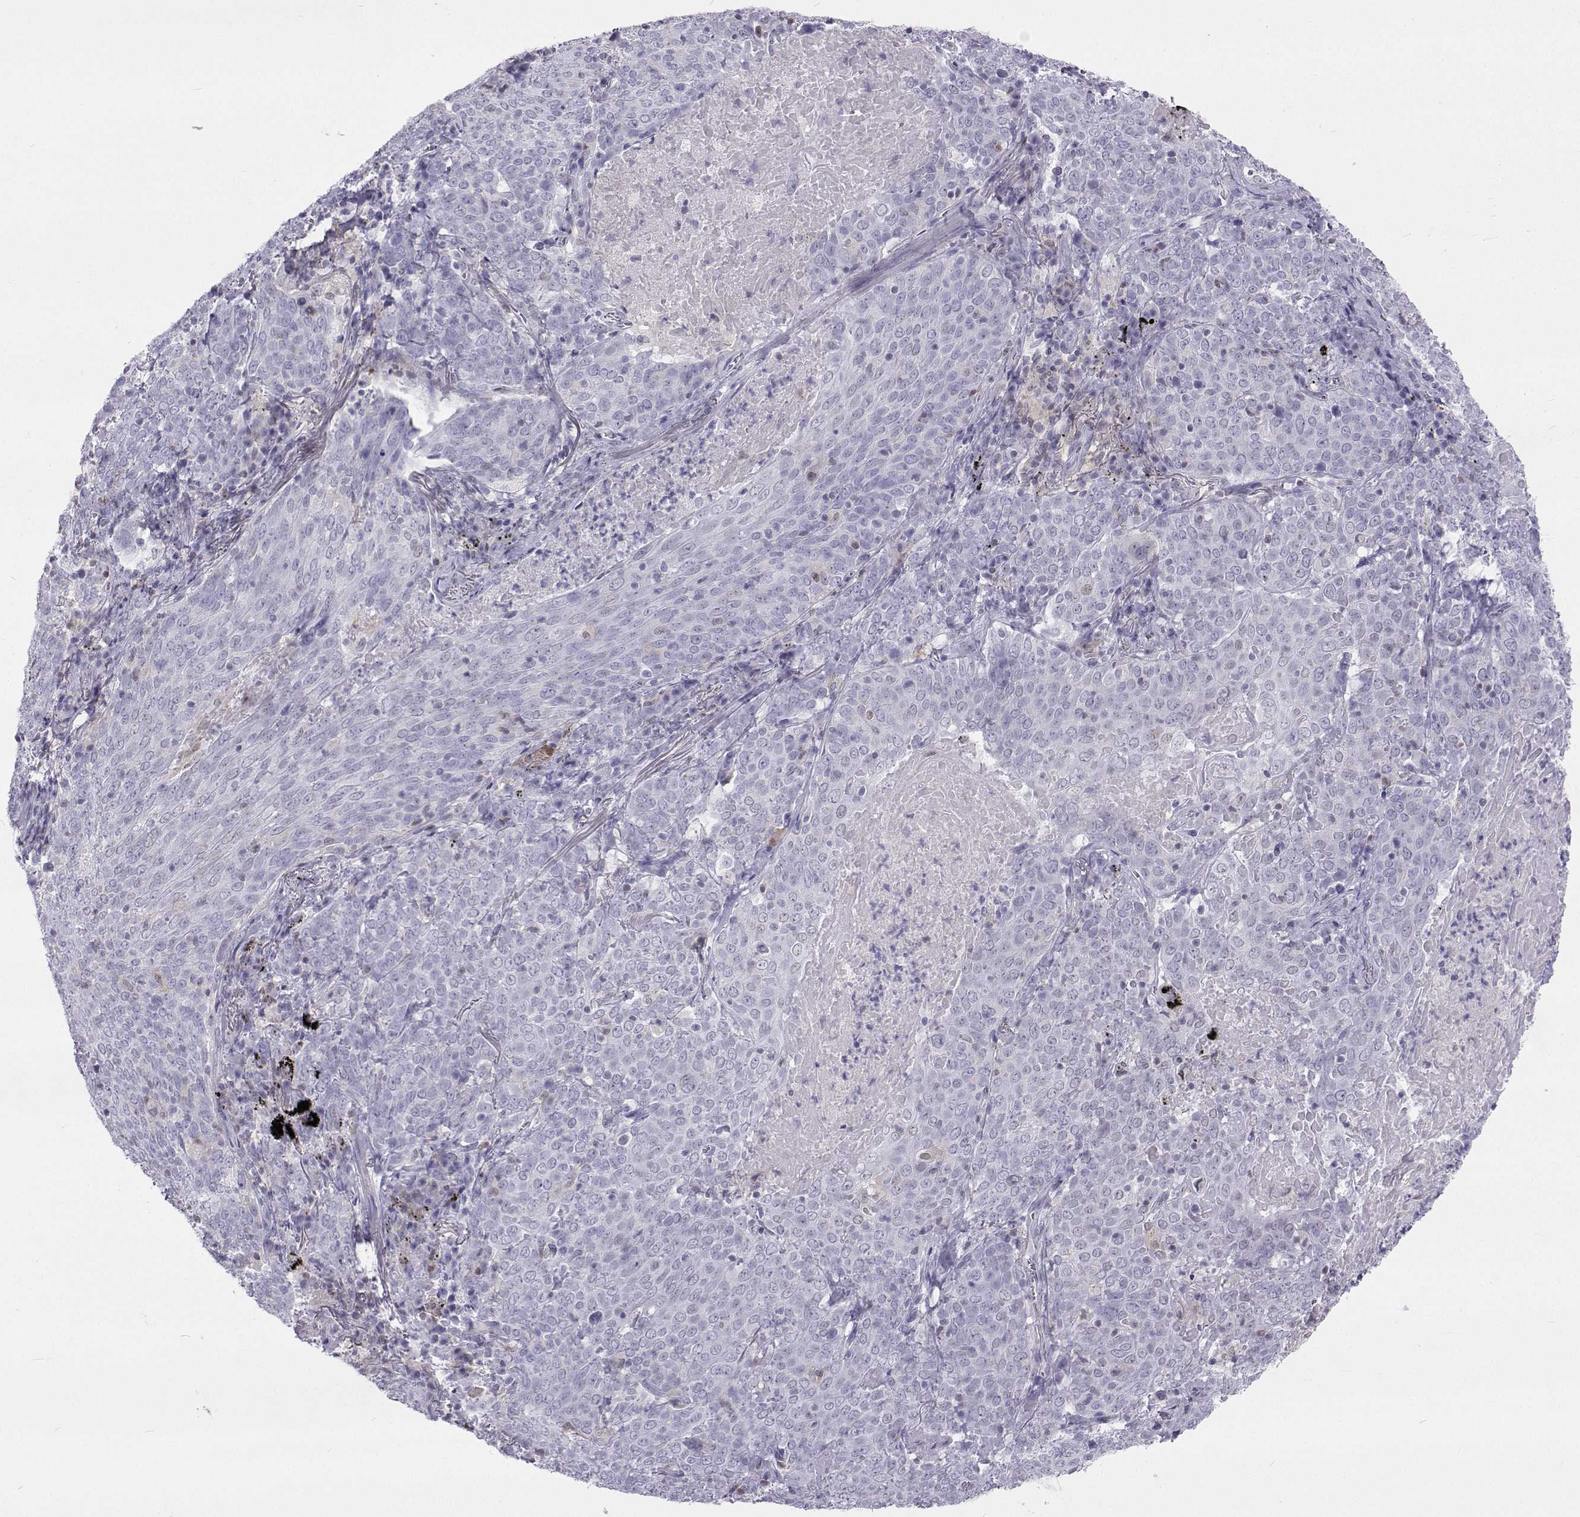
{"staining": {"intensity": "negative", "quantity": "none", "location": "none"}, "tissue": "lung cancer", "cell_type": "Tumor cells", "image_type": "cancer", "snomed": [{"axis": "morphology", "description": "Squamous cell carcinoma, NOS"}, {"axis": "topography", "description": "Lung"}], "caption": "This photomicrograph is of lung cancer stained with immunohistochemistry to label a protein in brown with the nuclei are counter-stained blue. There is no staining in tumor cells.", "gene": "GALM", "patient": {"sex": "male", "age": 82}}